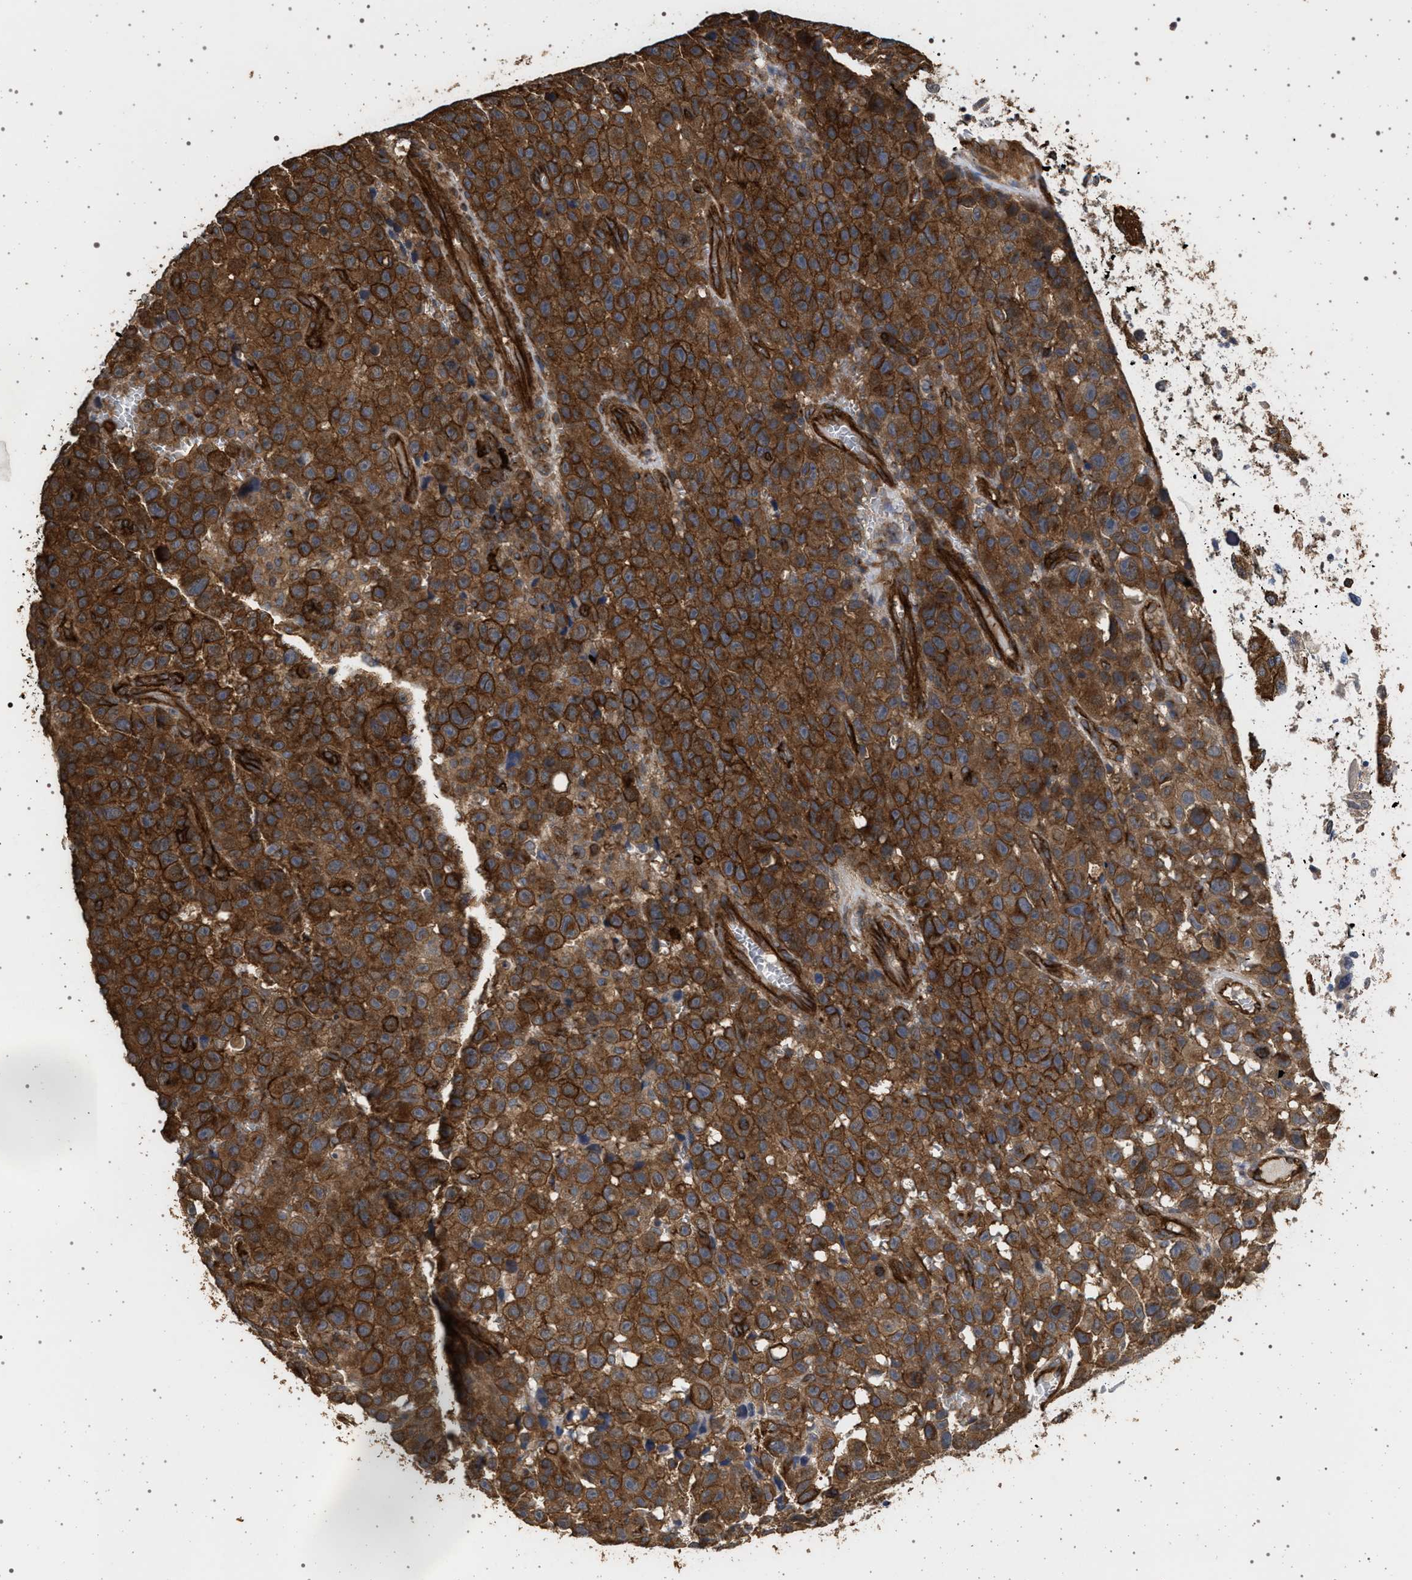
{"staining": {"intensity": "strong", "quantity": ">75%", "location": "cytoplasmic/membranous"}, "tissue": "skin cancer", "cell_type": "Tumor cells", "image_type": "cancer", "snomed": [{"axis": "morphology", "description": "Squamous cell carcinoma, NOS"}, {"axis": "topography", "description": "Skin"}], "caption": "Immunohistochemical staining of human skin cancer (squamous cell carcinoma) shows strong cytoplasmic/membranous protein staining in approximately >75% of tumor cells. Using DAB (3,3'-diaminobenzidine) (brown) and hematoxylin (blue) stains, captured at high magnification using brightfield microscopy.", "gene": "IFT20", "patient": {"sex": "female", "age": 44}}